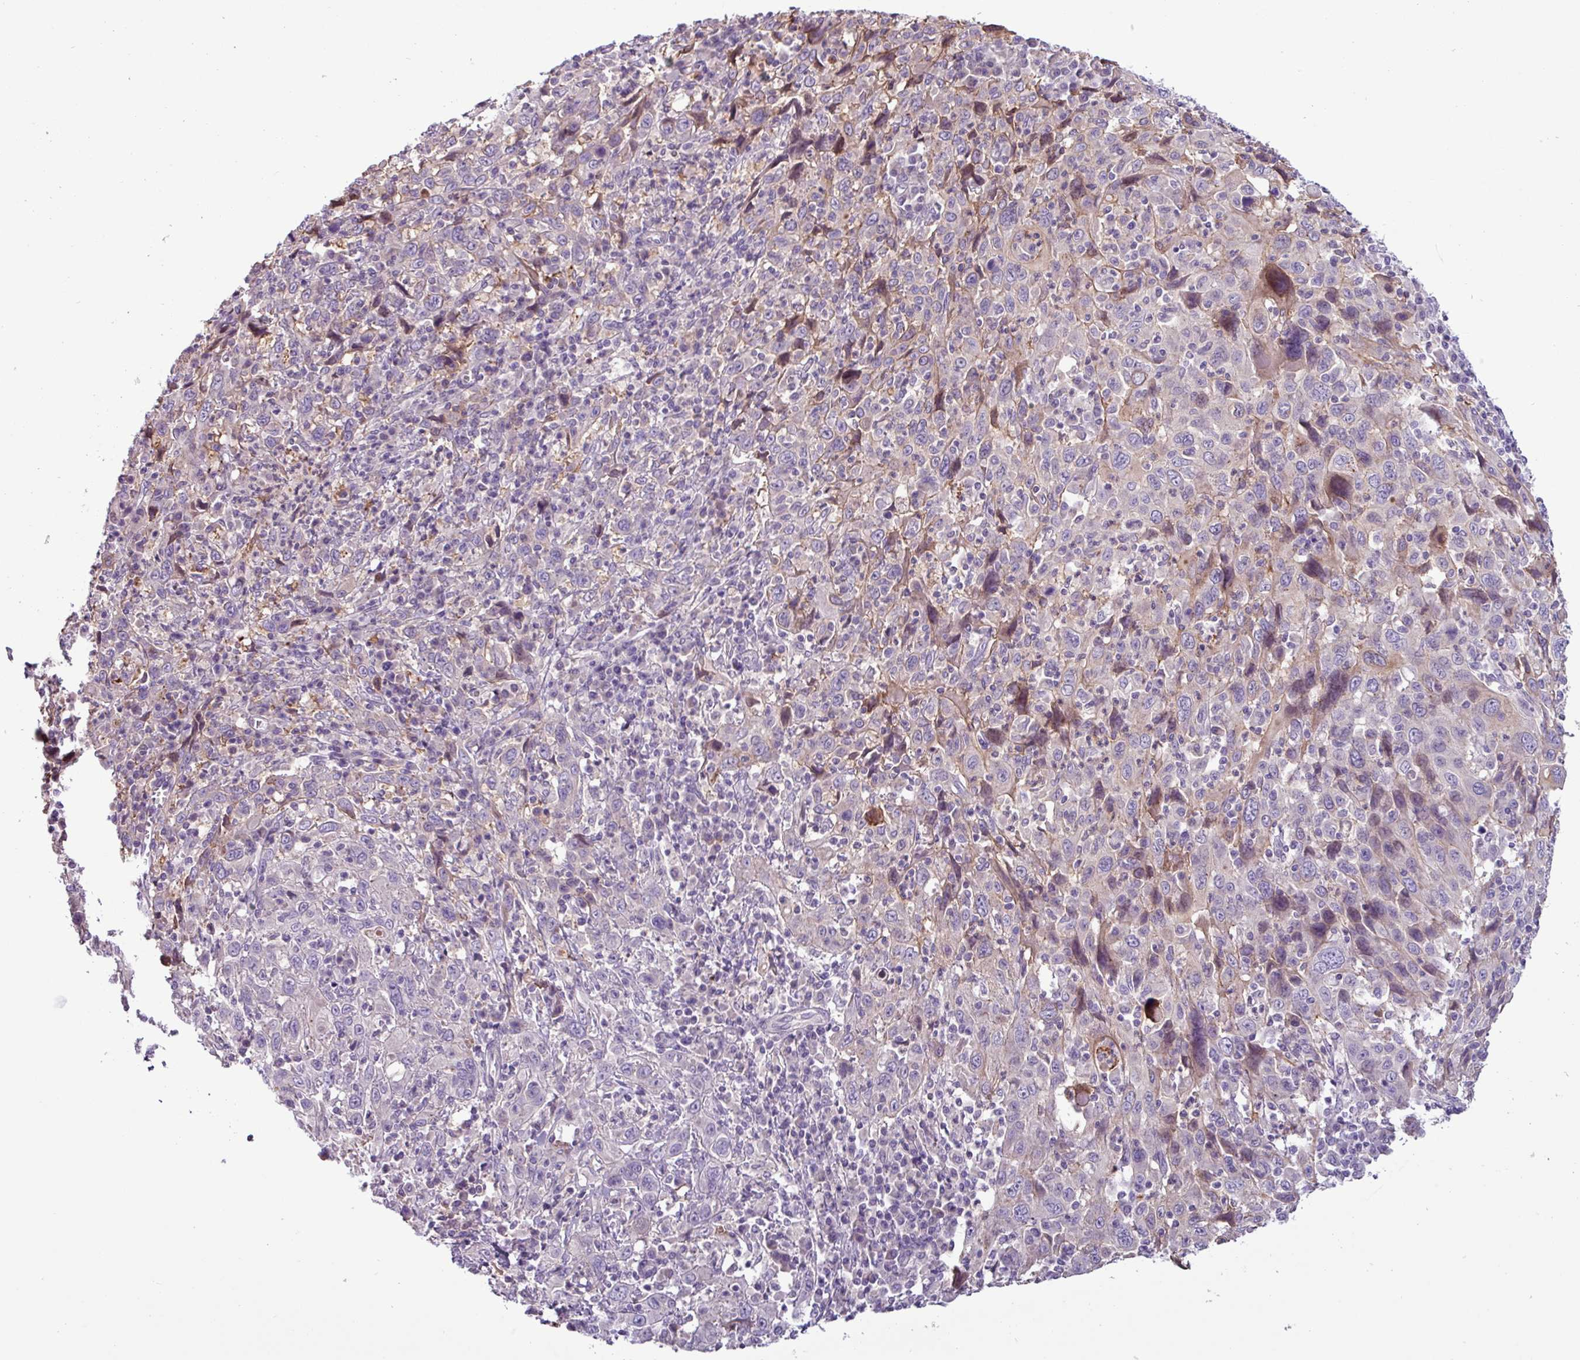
{"staining": {"intensity": "moderate", "quantity": "<25%", "location": "cytoplasmic/membranous"}, "tissue": "cervical cancer", "cell_type": "Tumor cells", "image_type": "cancer", "snomed": [{"axis": "morphology", "description": "Squamous cell carcinoma, NOS"}, {"axis": "topography", "description": "Cervix"}], "caption": "An image of human squamous cell carcinoma (cervical) stained for a protein shows moderate cytoplasmic/membranous brown staining in tumor cells. (DAB (3,3'-diaminobenzidine) IHC with brightfield microscopy, high magnification).", "gene": "PNLDC1", "patient": {"sex": "female", "age": 46}}